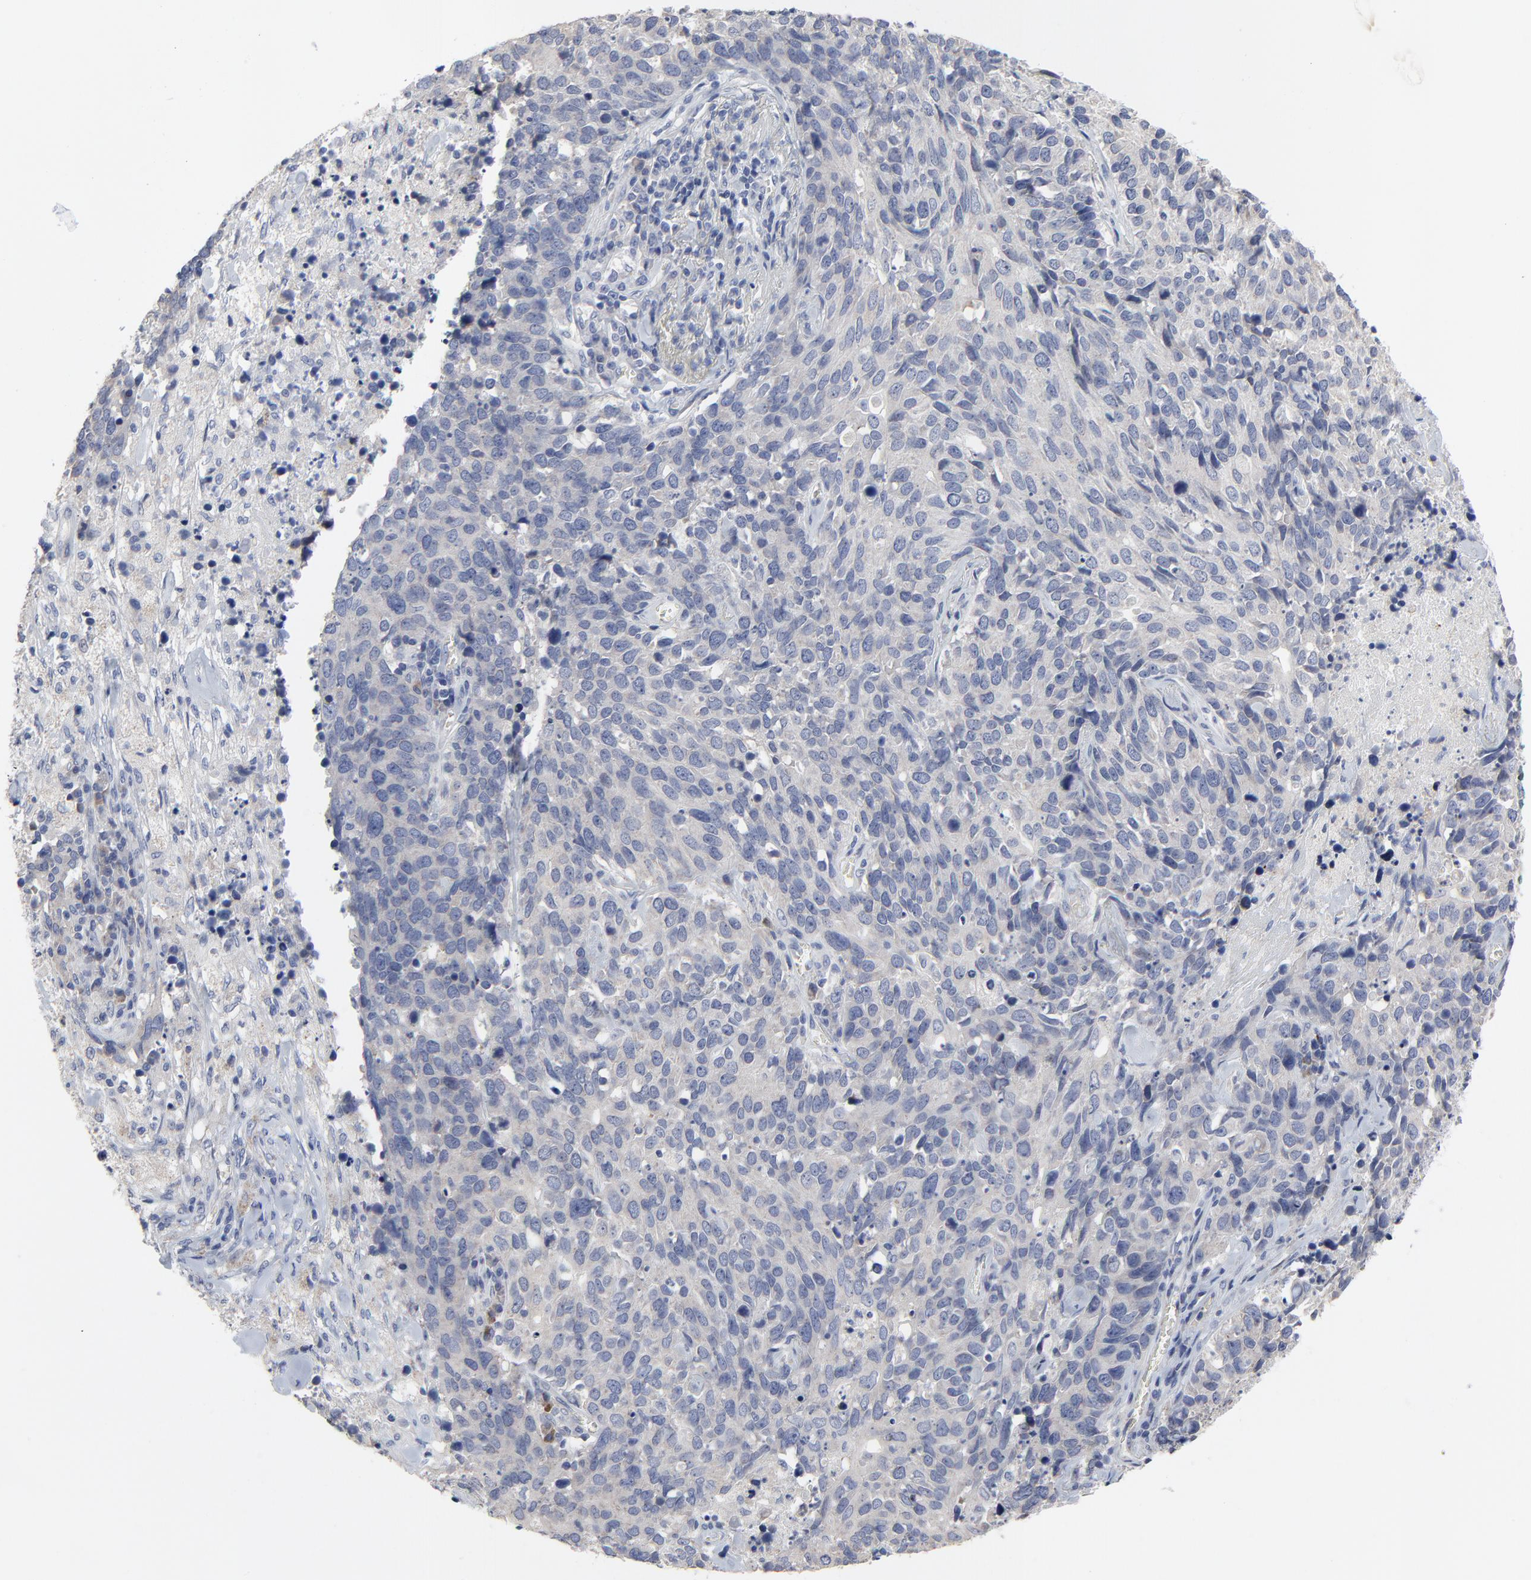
{"staining": {"intensity": "negative", "quantity": "none", "location": "none"}, "tissue": "lung cancer", "cell_type": "Tumor cells", "image_type": "cancer", "snomed": [{"axis": "morphology", "description": "Neoplasm, malignant, NOS"}, {"axis": "topography", "description": "Lung"}], "caption": "Histopathology image shows no significant protein expression in tumor cells of lung malignant neoplasm. (DAB (3,3'-diaminobenzidine) immunohistochemistry (IHC) visualized using brightfield microscopy, high magnification).", "gene": "NLGN3", "patient": {"sex": "female", "age": 76}}